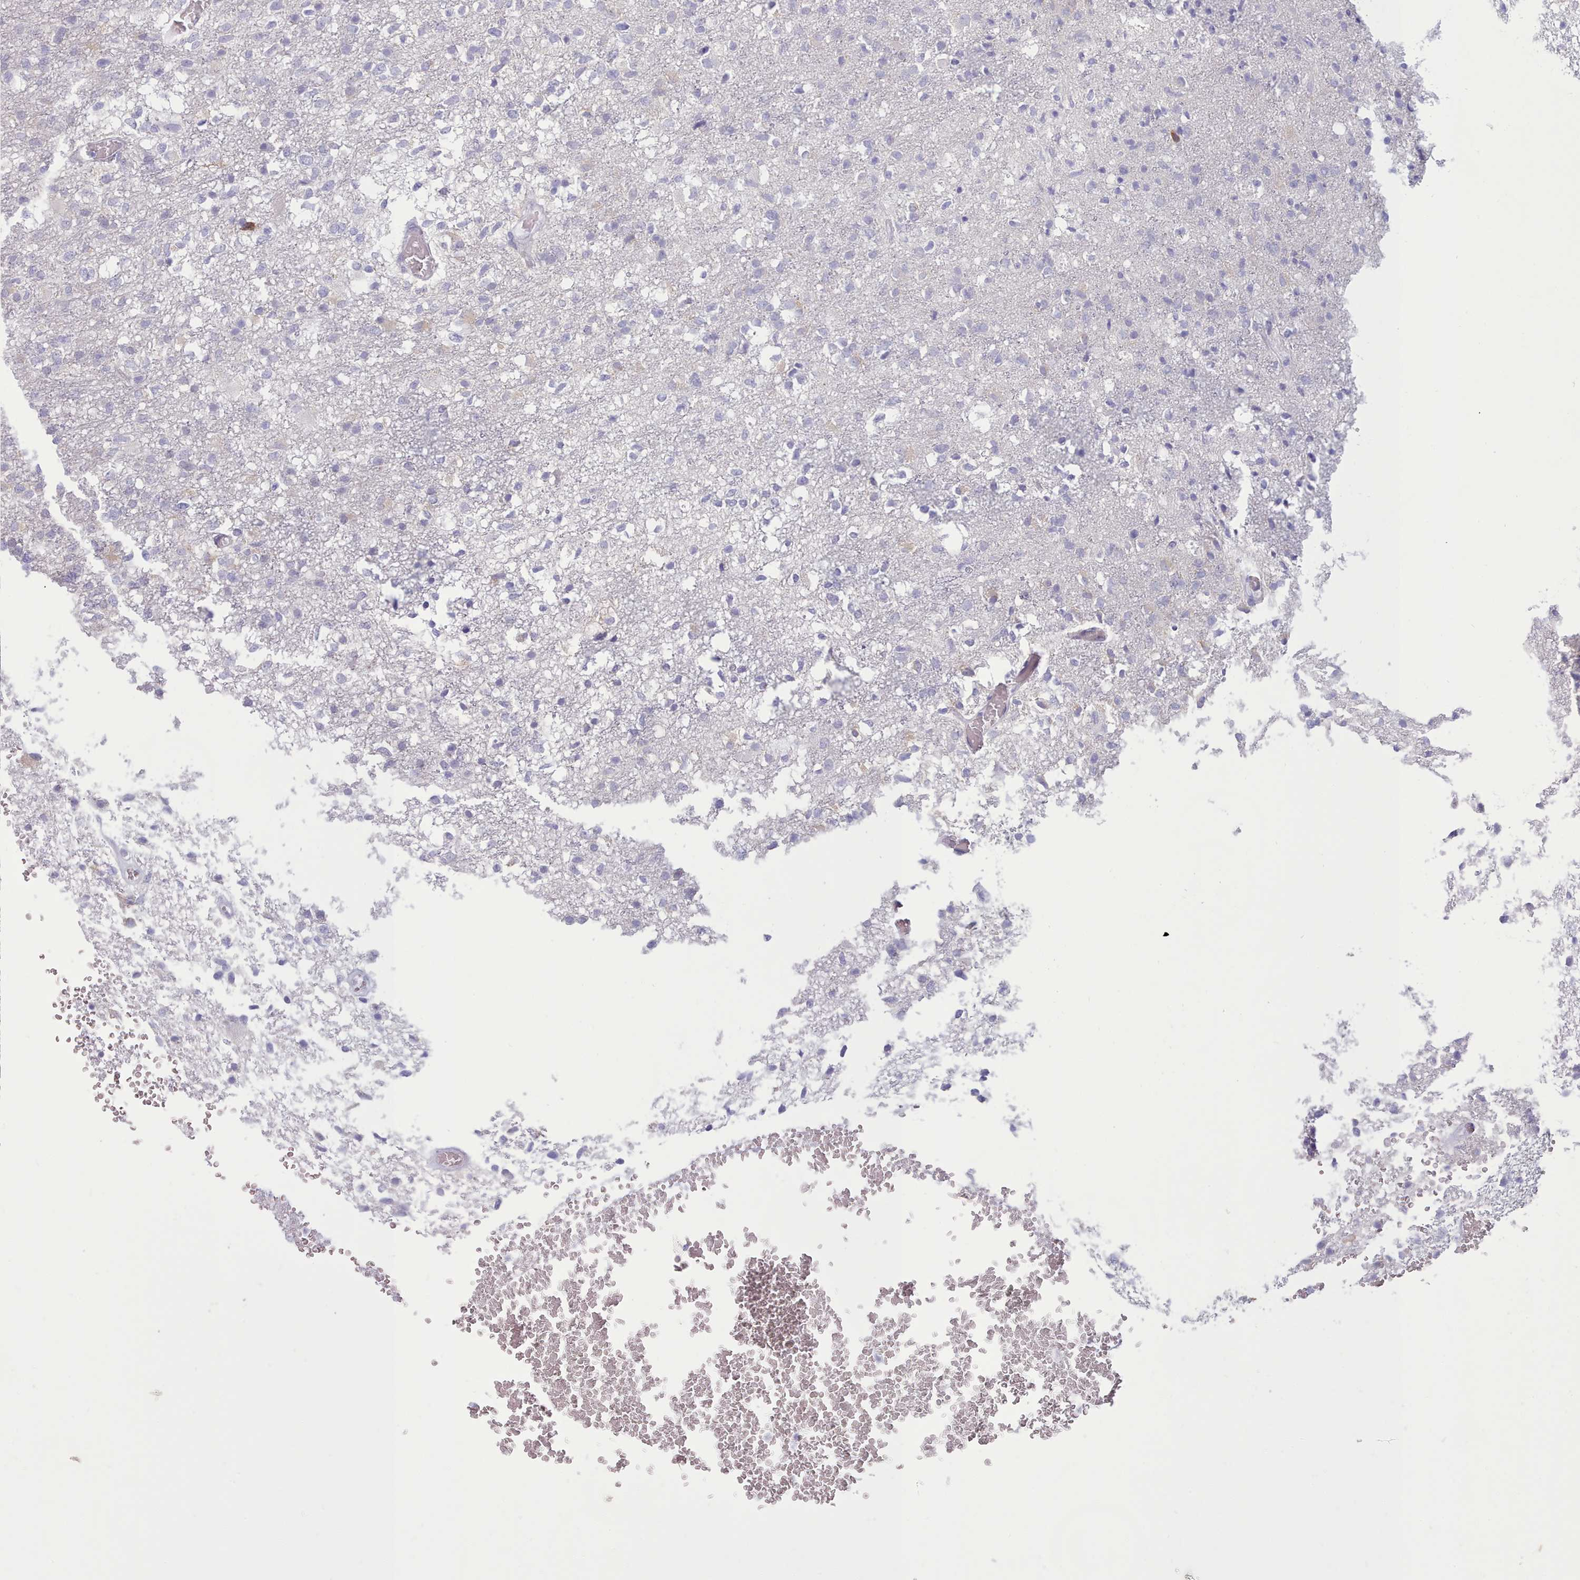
{"staining": {"intensity": "negative", "quantity": "none", "location": "none"}, "tissue": "glioma", "cell_type": "Tumor cells", "image_type": "cancer", "snomed": [{"axis": "morphology", "description": "Glioma, malignant, High grade"}, {"axis": "topography", "description": "Brain"}], "caption": "High power microscopy photomicrograph of an immunohistochemistry (IHC) photomicrograph of high-grade glioma (malignant), revealing no significant positivity in tumor cells.", "gene": "TMEM253", "patient": {"sex": "female", "age": 74}}